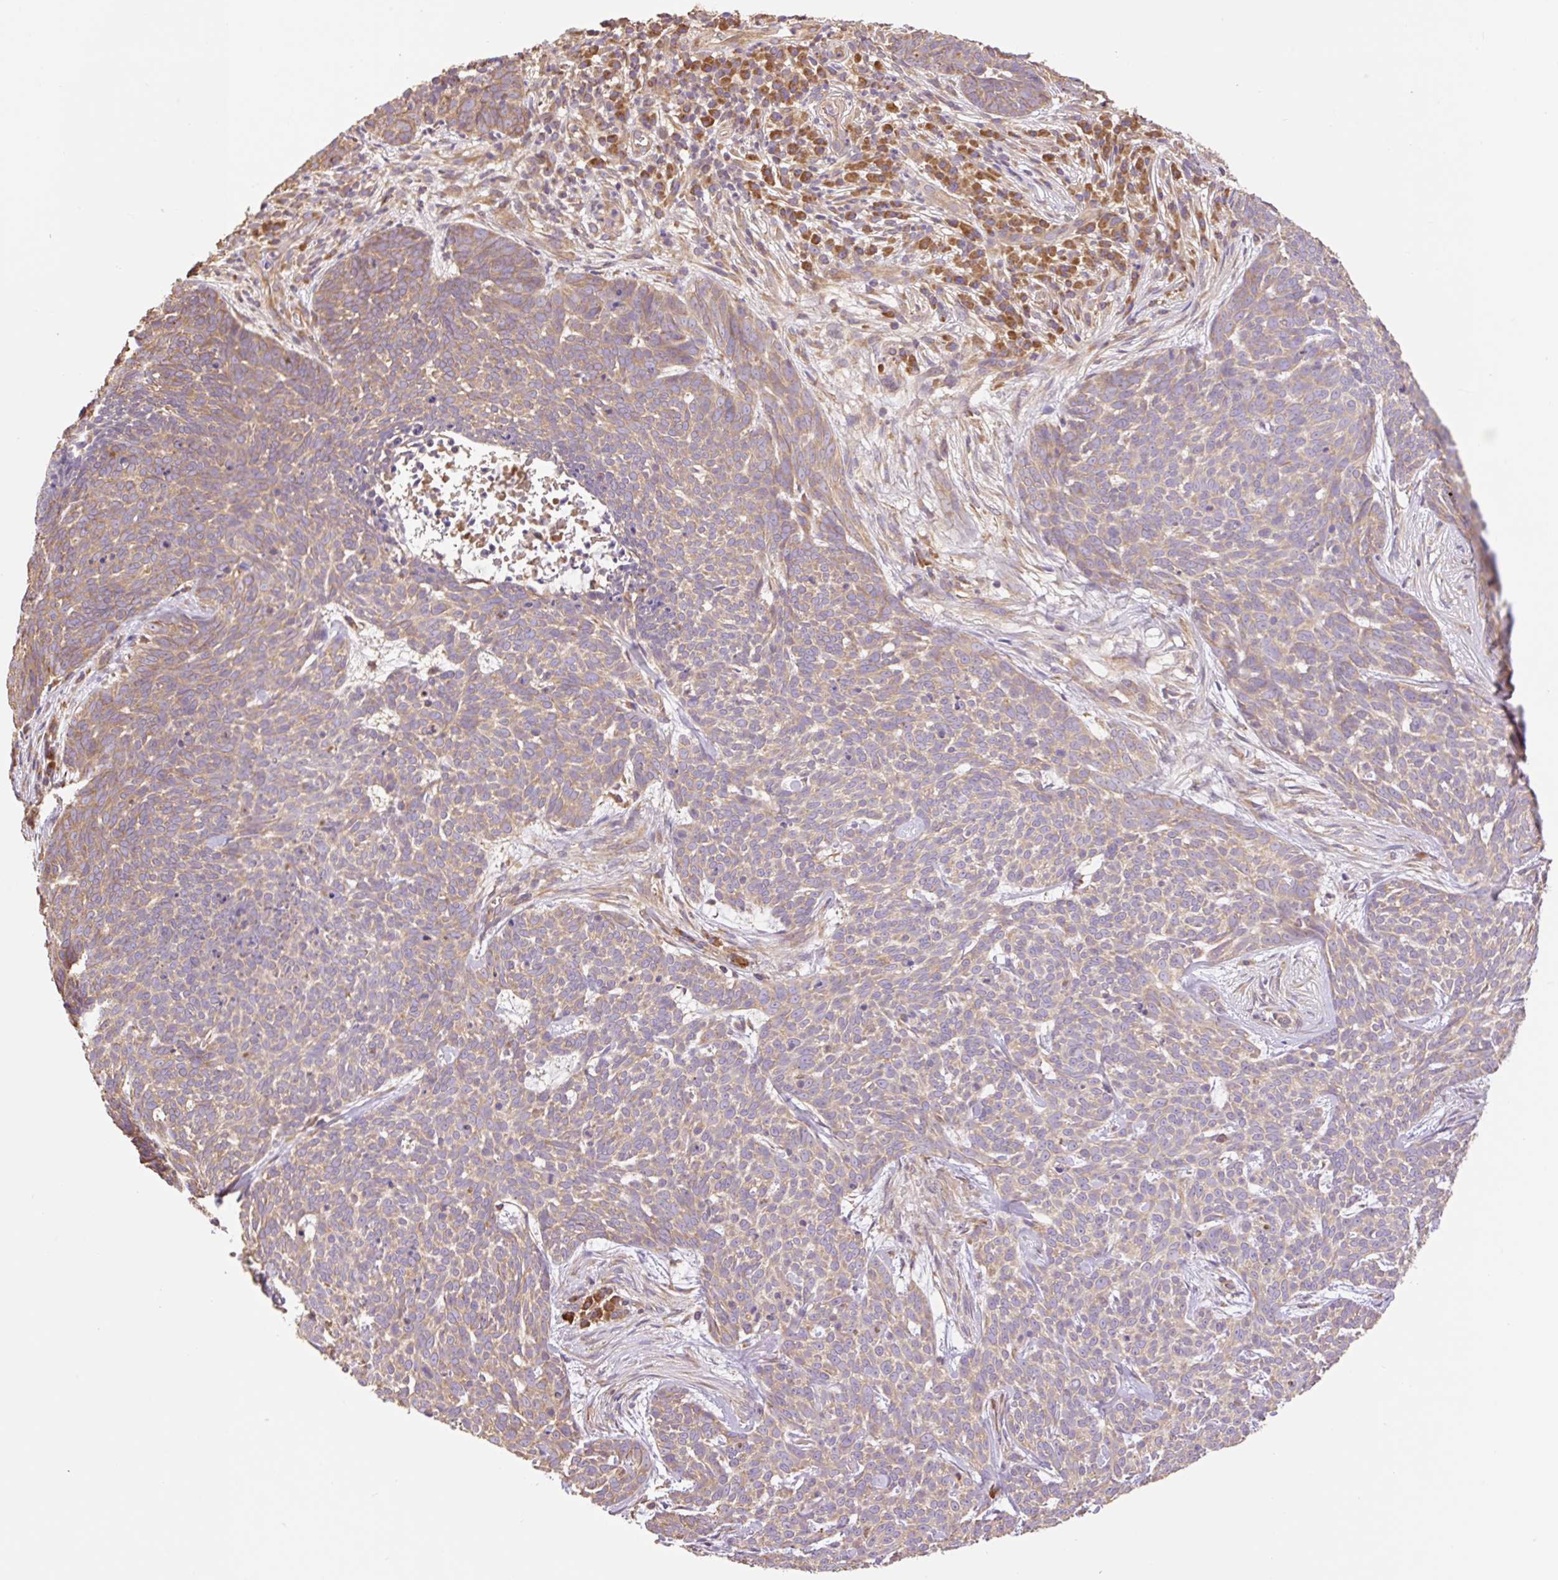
{"staining": {"intensity": "weak", "quantity": "25%-75%", "location": "cytoplasmic/membranous"}, "tissue": "skin cancer", "cell_type": "Tumor cells", "image_type": "cancer", "snomed": [{"axis": "morphology", "description": "Basal cell carcinoma"}, {"axis": "topography", "description": "Skin"}], "caption": "This is a histology image of immunohistochemistry staining of skin cancer, which shows weak staining in the cytoplasmic/membranous of tumor cells.", "gene": "DESI1", "patient": {"sex": "female", "age": 93}}